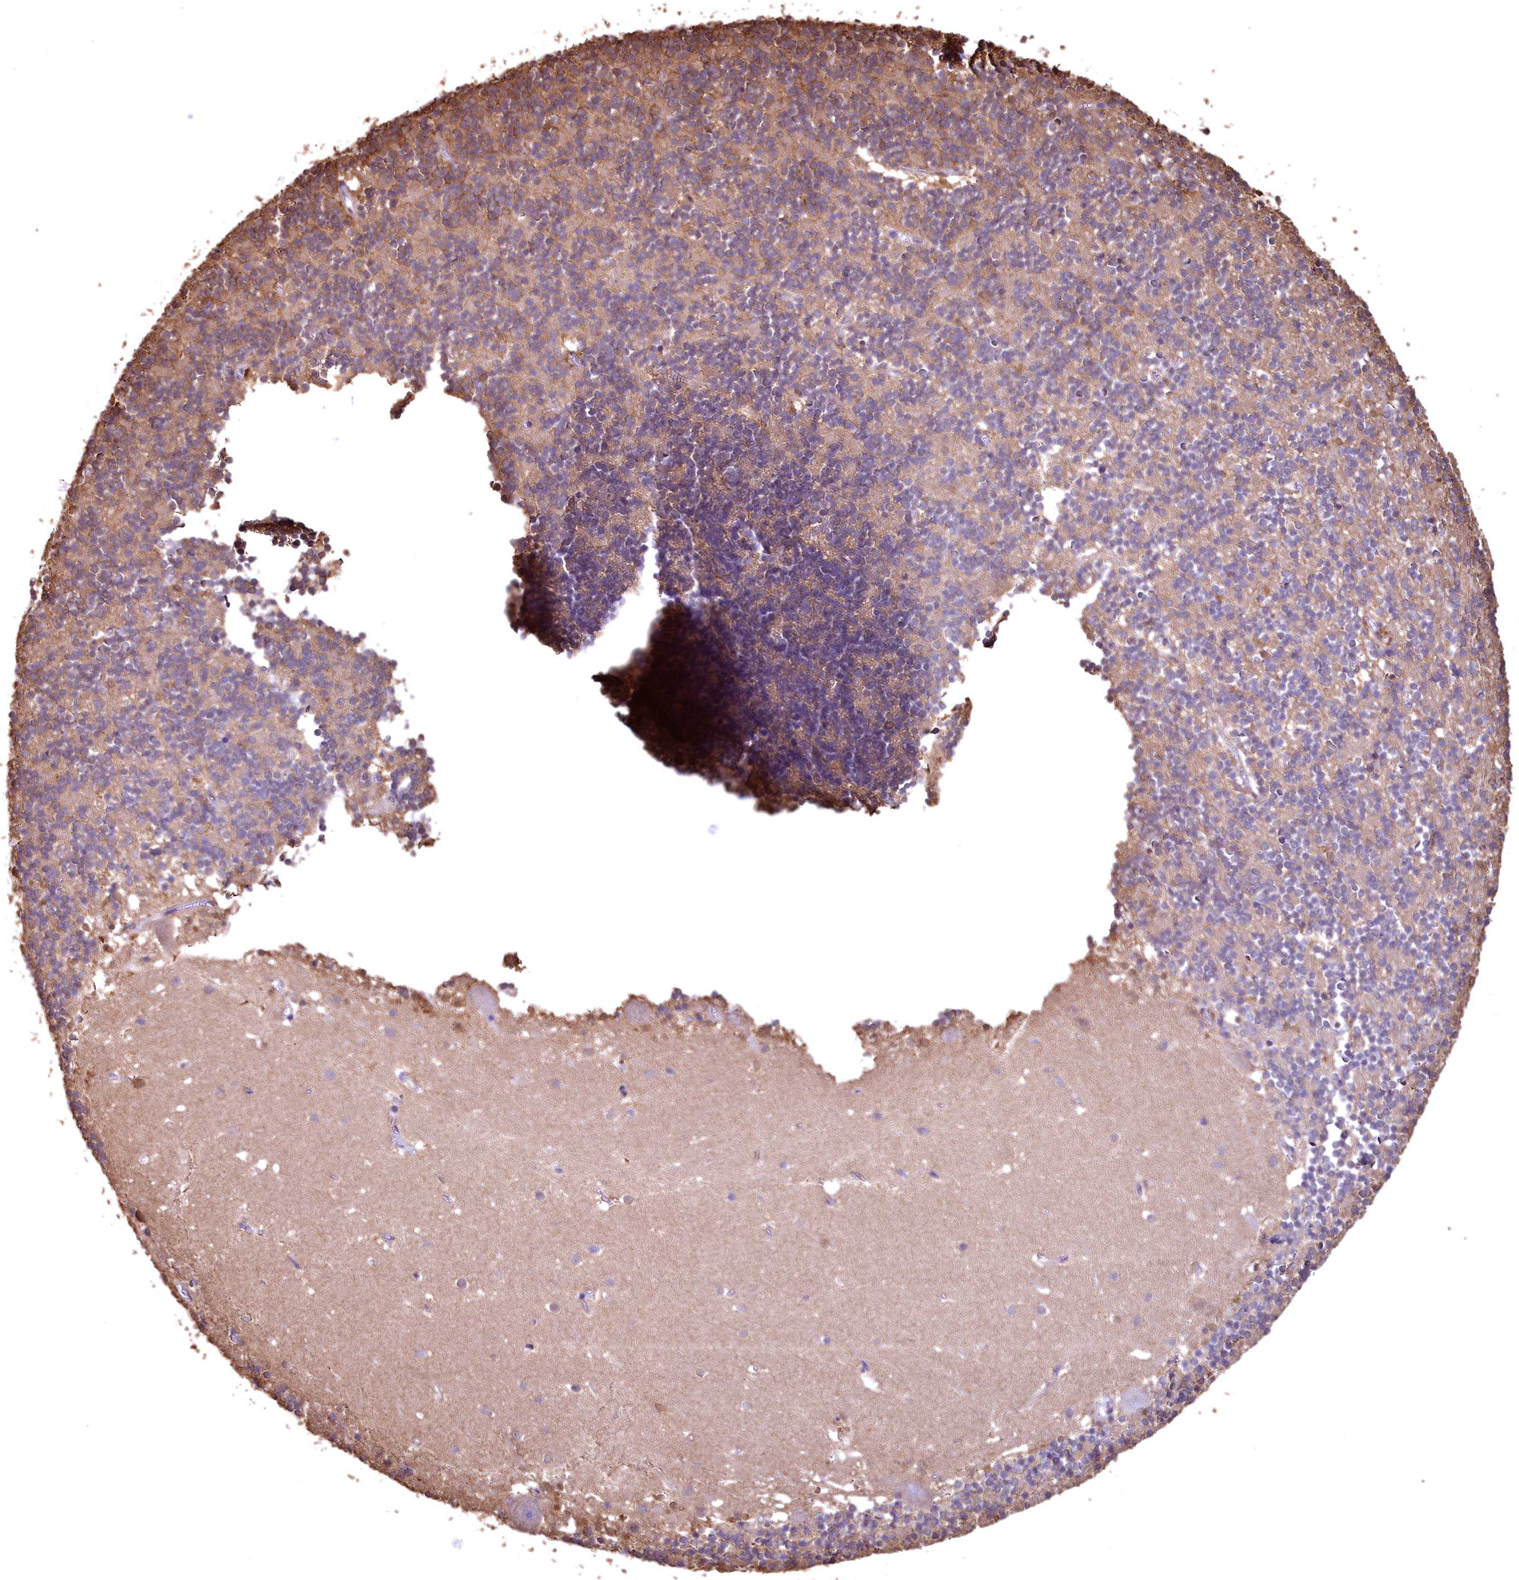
{"staining": {"intensity": "weak", "quantity": "25%-75%", "location": "cytoplasmic/membranous"}, "tissue": "cerebellum", "cell_type": "Cells in granular layer", "image_type": "normal", "snomed": [{"axis": "morphology", "description": "Normal tissue, NOS"}, {"axis": "topography", "description": "Cerebellum"}], "caption": "An image showing weak cytoplasmic/membranous expression in approximately 25%-75% of cells in granular layer in benign cerebellum, as visualized by brown immunohistochemical staining.", "gene": "GAPDH", "patient": {"sex": "male", "age": 54}}